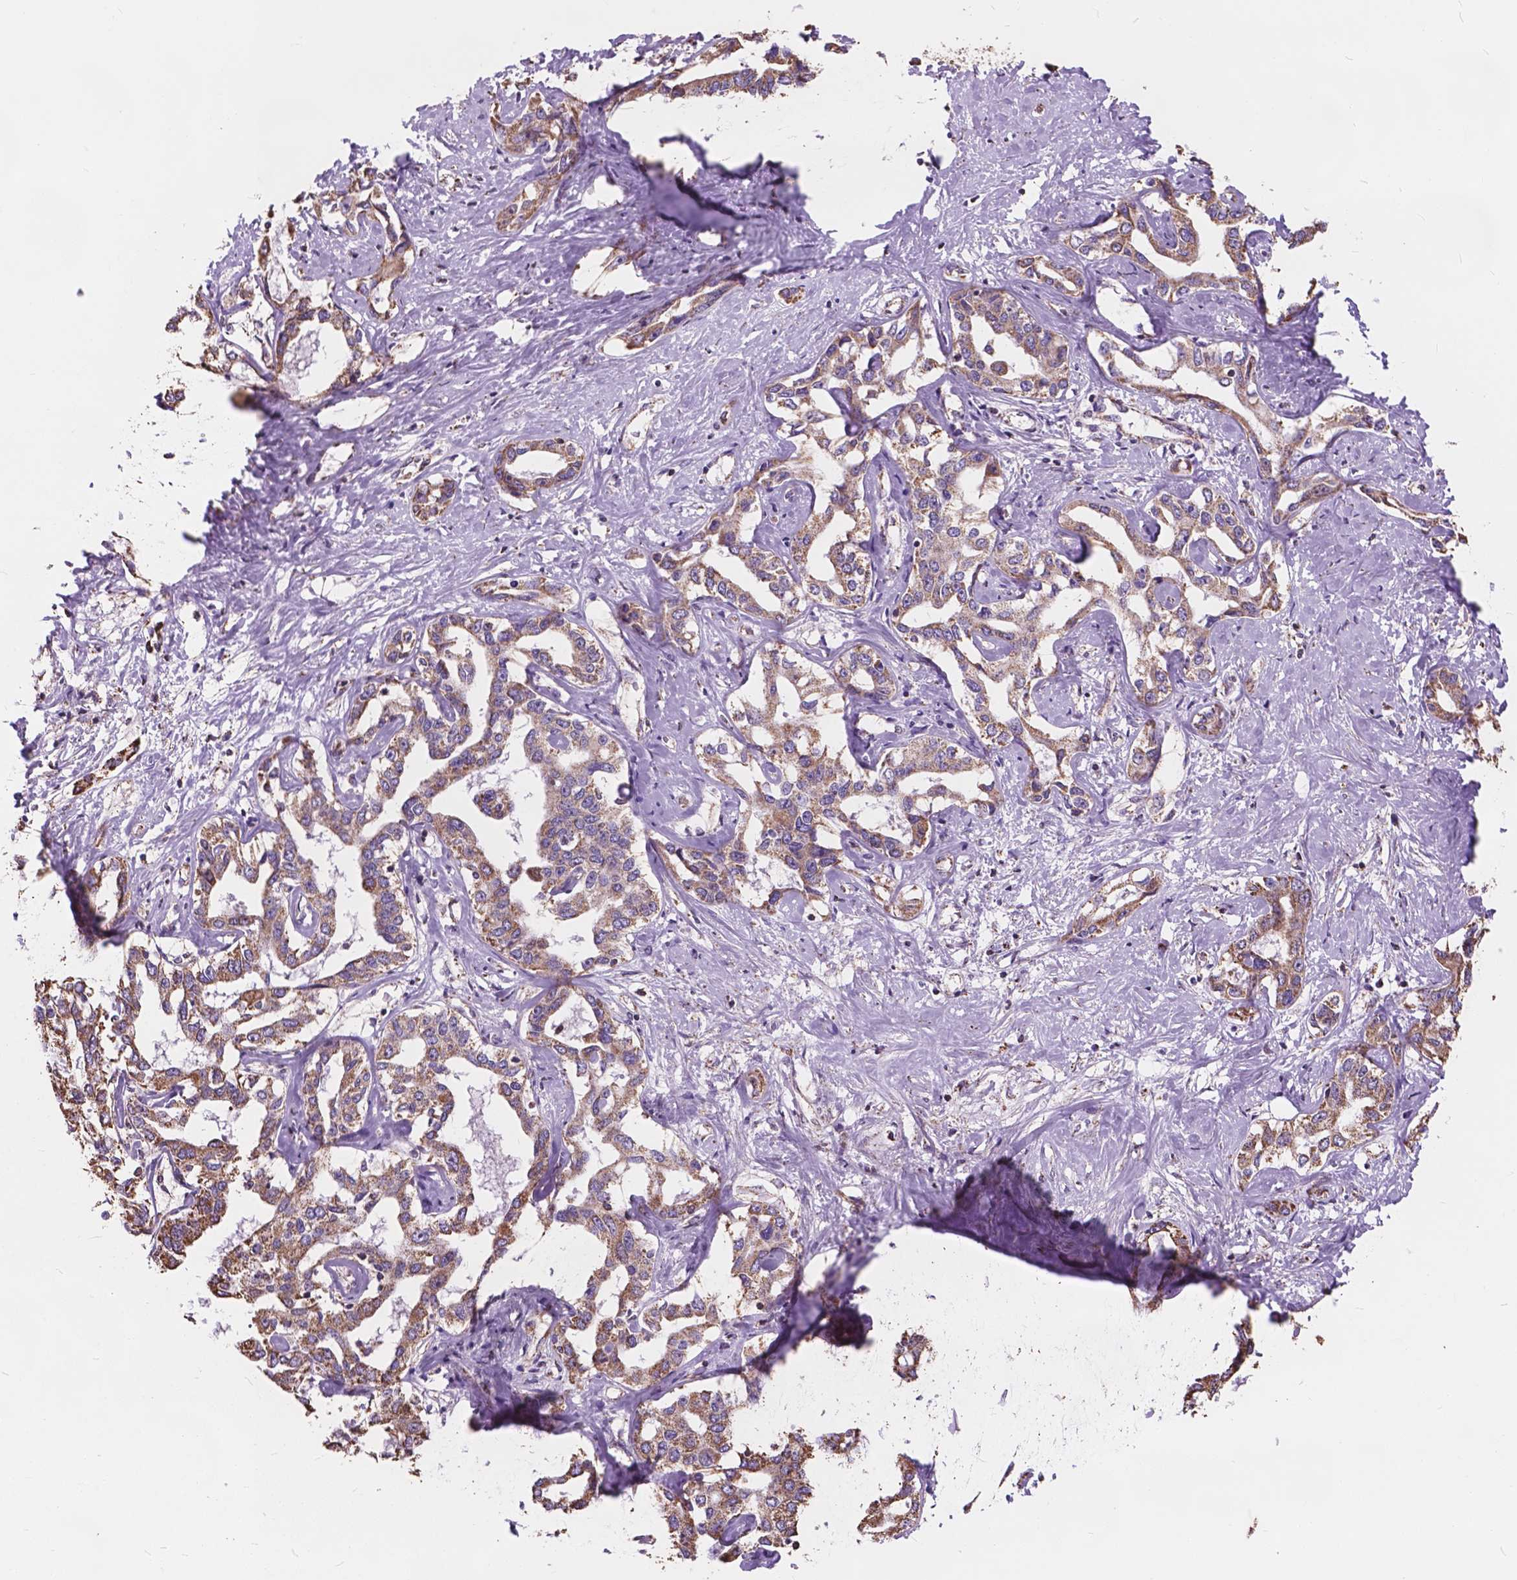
{"staining": {"intensity": "moderate", "quantity": ">75%", "location": "cytoplasmic/membranous"}, "tissue": "liver cancer", "cell_type": "Tumor cells", "image_type": "cancer", "snomed": [{"axis": "morphology", "description": "Cholangiocarcinoma"}, {"axis": "topography", "description": "Liver"}], "caption": "Immunohistochemical staining of cholangiocarcinoma (liver) reveals medium levels of moderate cytoplasmic/membranous protein staining in approximately >75% of tumor cells.", "gene": "SCOC", "patient": {"sex": "male", "age": 59}}